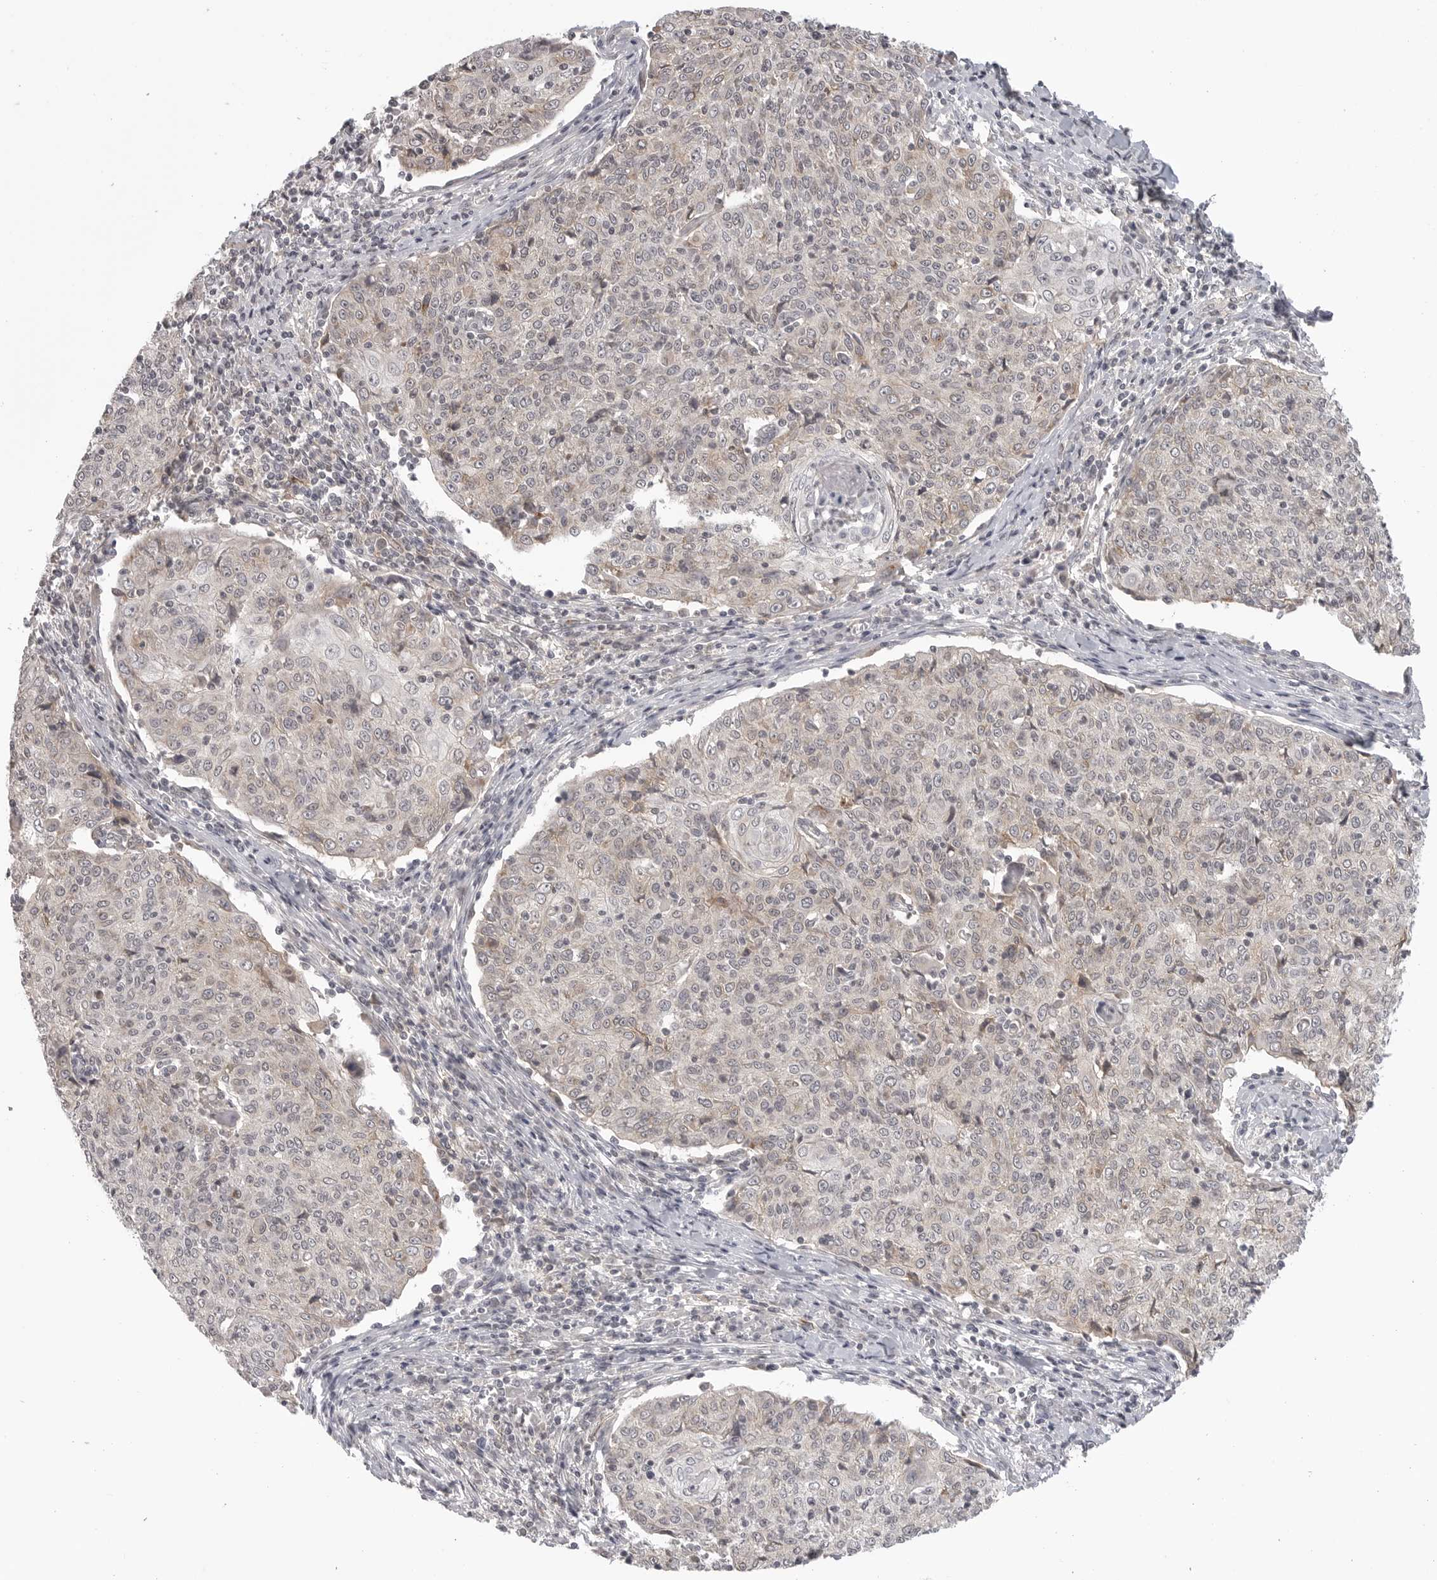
{"staining": {"intensity": "weak", "quantity": "<25%", "location": "cytoplasmic/membranous"}, "tissue": "cervical cancer", "cell_type": "Tumor cells", "image_type": "cancer", "snomed": [{"axis": "morphology", "description": "Squamous cell carcinoma, NOS"}, {"axis": "topography", "description": "Cervix"}], "caption": "Immunohistochemistry (IHC) micrograph of human squamous cell carcinoma (cervical) stained for a protein (brown), which reveals no expression in tumor cells.", "gene": "IFNGR1", "patient": {"sex": "female", "age": 48}}